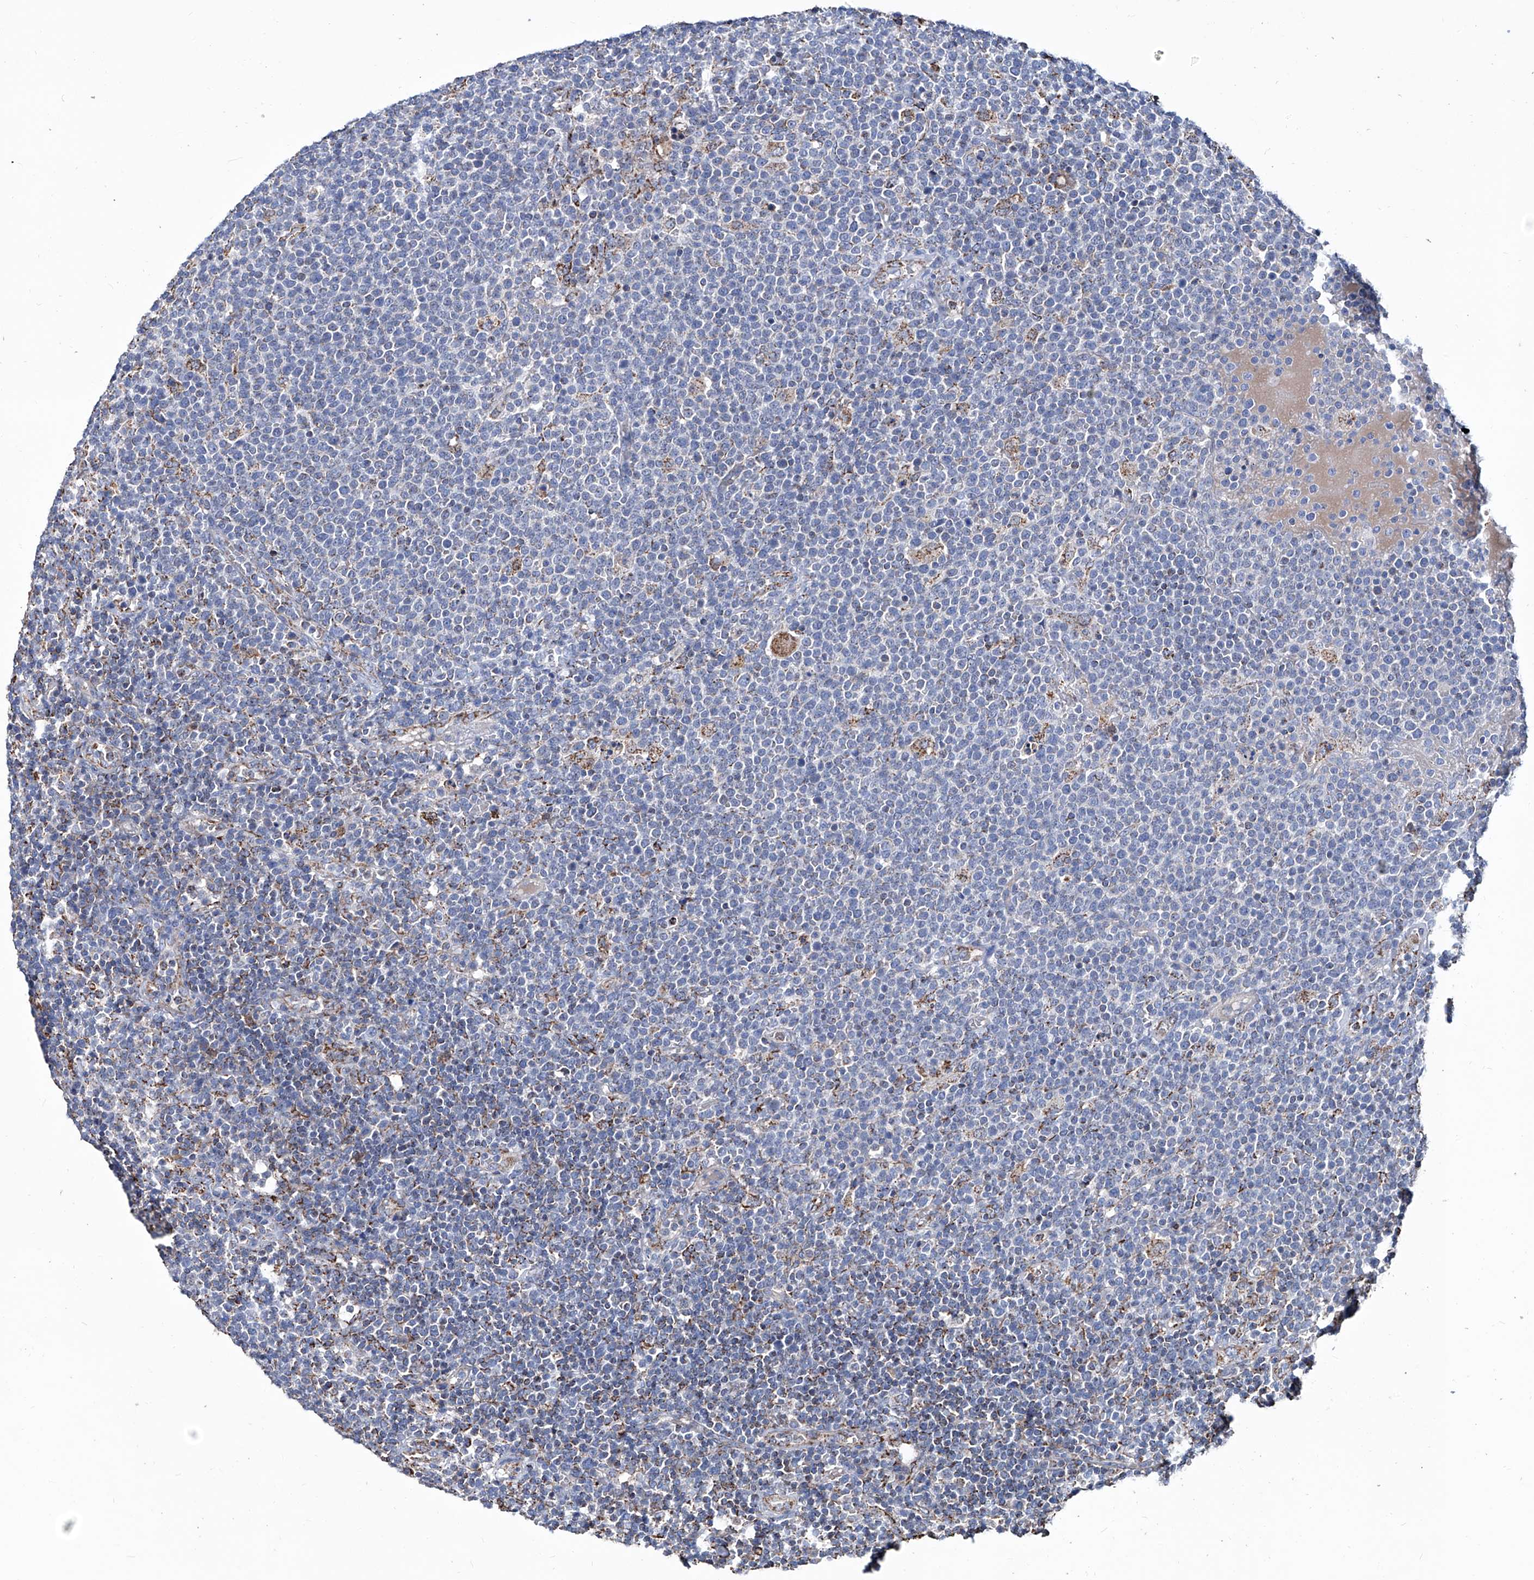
{"staining": {"intensity": "negative", "quantity": "none", "location": "none"}, "tissue": "lymphoma", "cell_type": "Tumor cells", "image_type": "cancer", "snomed": [{"axis": "morphology", "description": "Malignant lymphoma, non-Hodgkin's type, High grade"}, {"axis": "topography", "description": "Lymph node"}], "caption": "This is an IHC image of lymphoma. There is no positivity in tumor cells.", "gene": "NHS", "patient": {"sex": "male", "age": 61}}